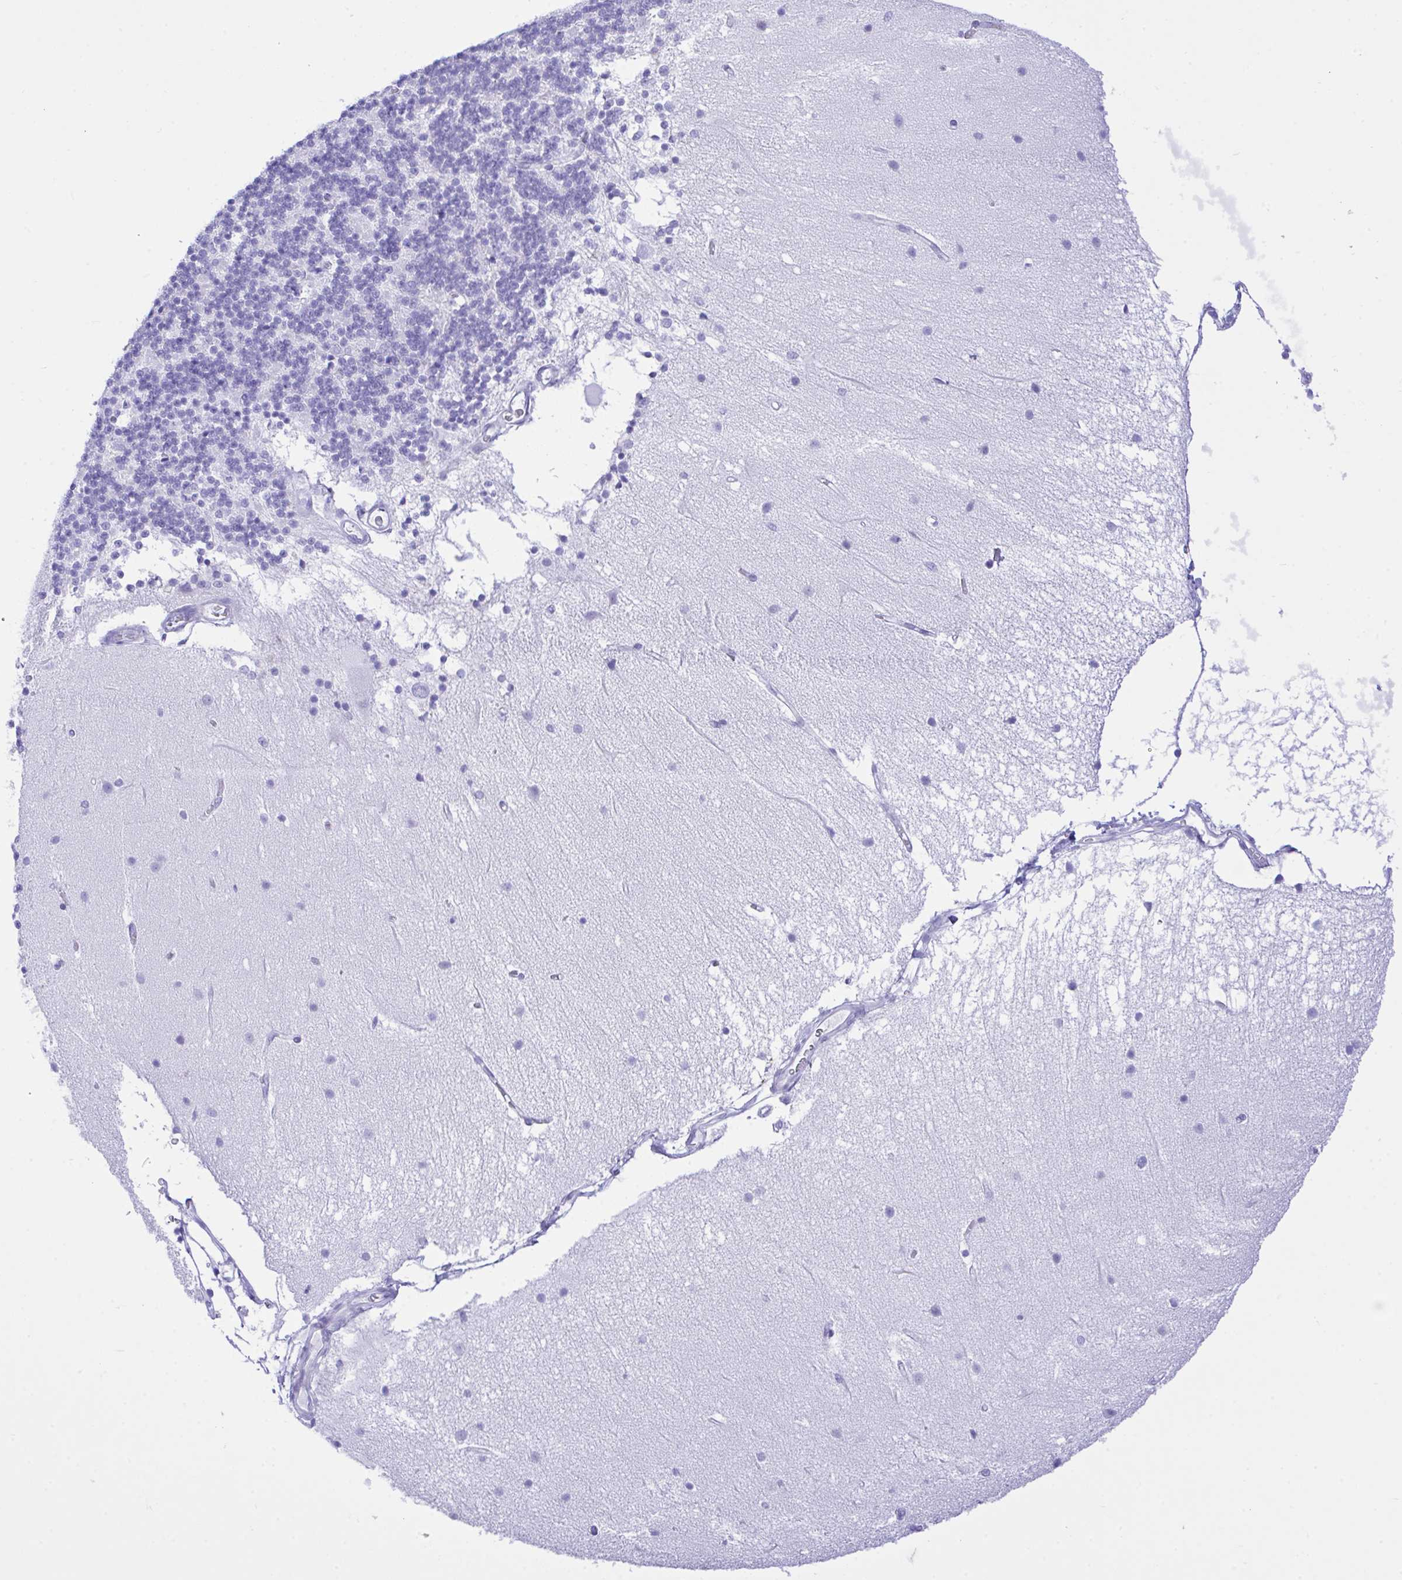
{"staining": {"intensity": "negative", "quantity": "none", "location": "none"}, "tissue": "cerebellum", "cell_type": "Cells in granular layer", "image_type": "normal", "snomed": [{"axis": "morphology", "description": "Normal tissue, NOS"}, {"axis": "topography", "description": "Cerebellum"}], "caption": "DAB immunohistochemical staining of unremarkable cerebellum demonstrates no significant positivity in cells in granular layer.", "gene": "SELENOV", "patient": {"sex": "female", "age": 54}}